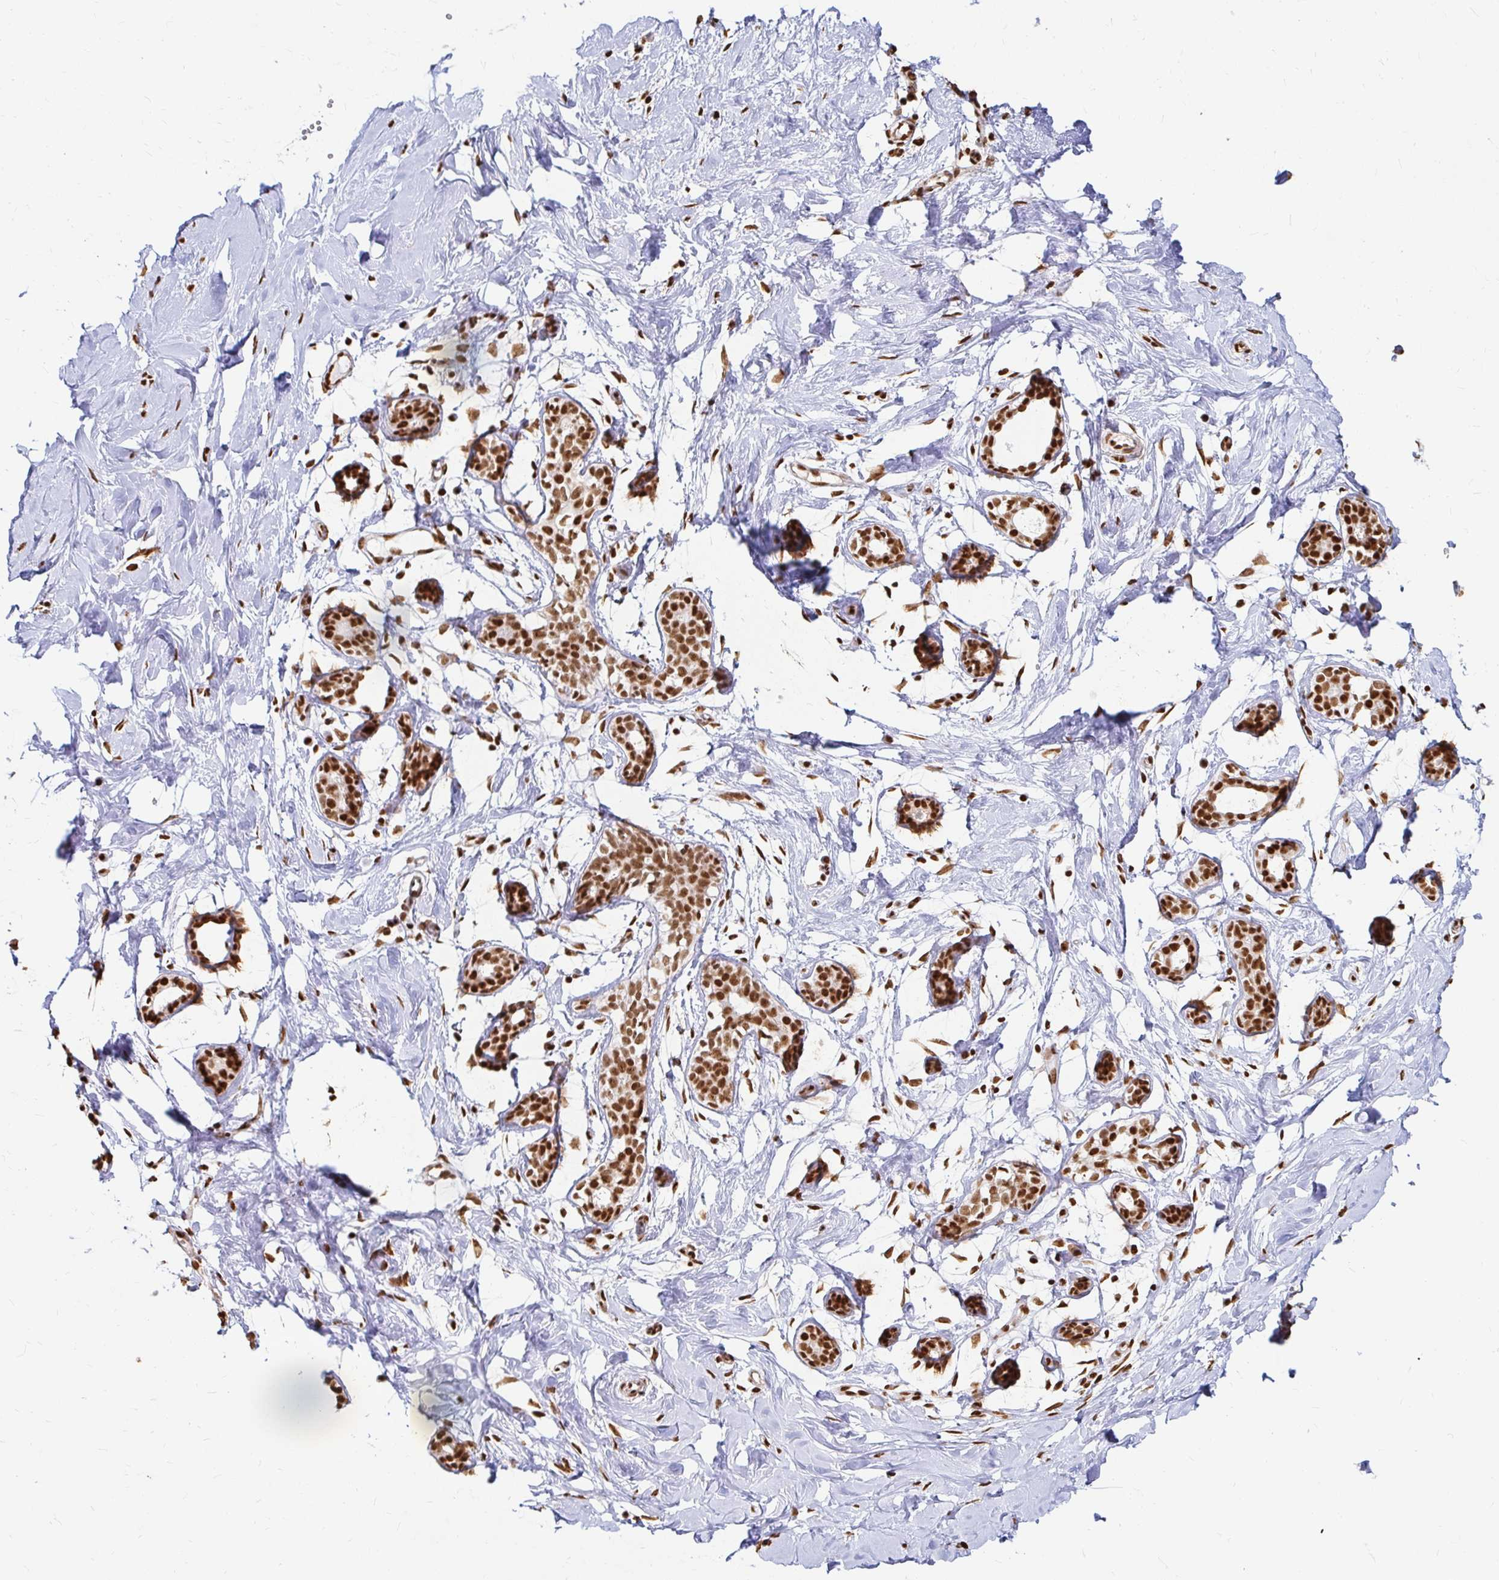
{"staining": {"intensity": "strong", "quantity": ">75%", "location": "nuclear"}, "tissue": "breast", "cell_type": "Adipocytes", "image_type": "normal", "snomed": [{"axis": "morphology", "description": "Normal tissue, NOS"}, {"axis": "topography", "description": "Breast"}], "caption": "An IHC micrograph of unremarkable tissue is shown. Protein staining in brown shows strong nuclear positivity in breast within adipocytes.", "gene": "HNRNPU", "patient": {"sex": "female", "age": 27}}